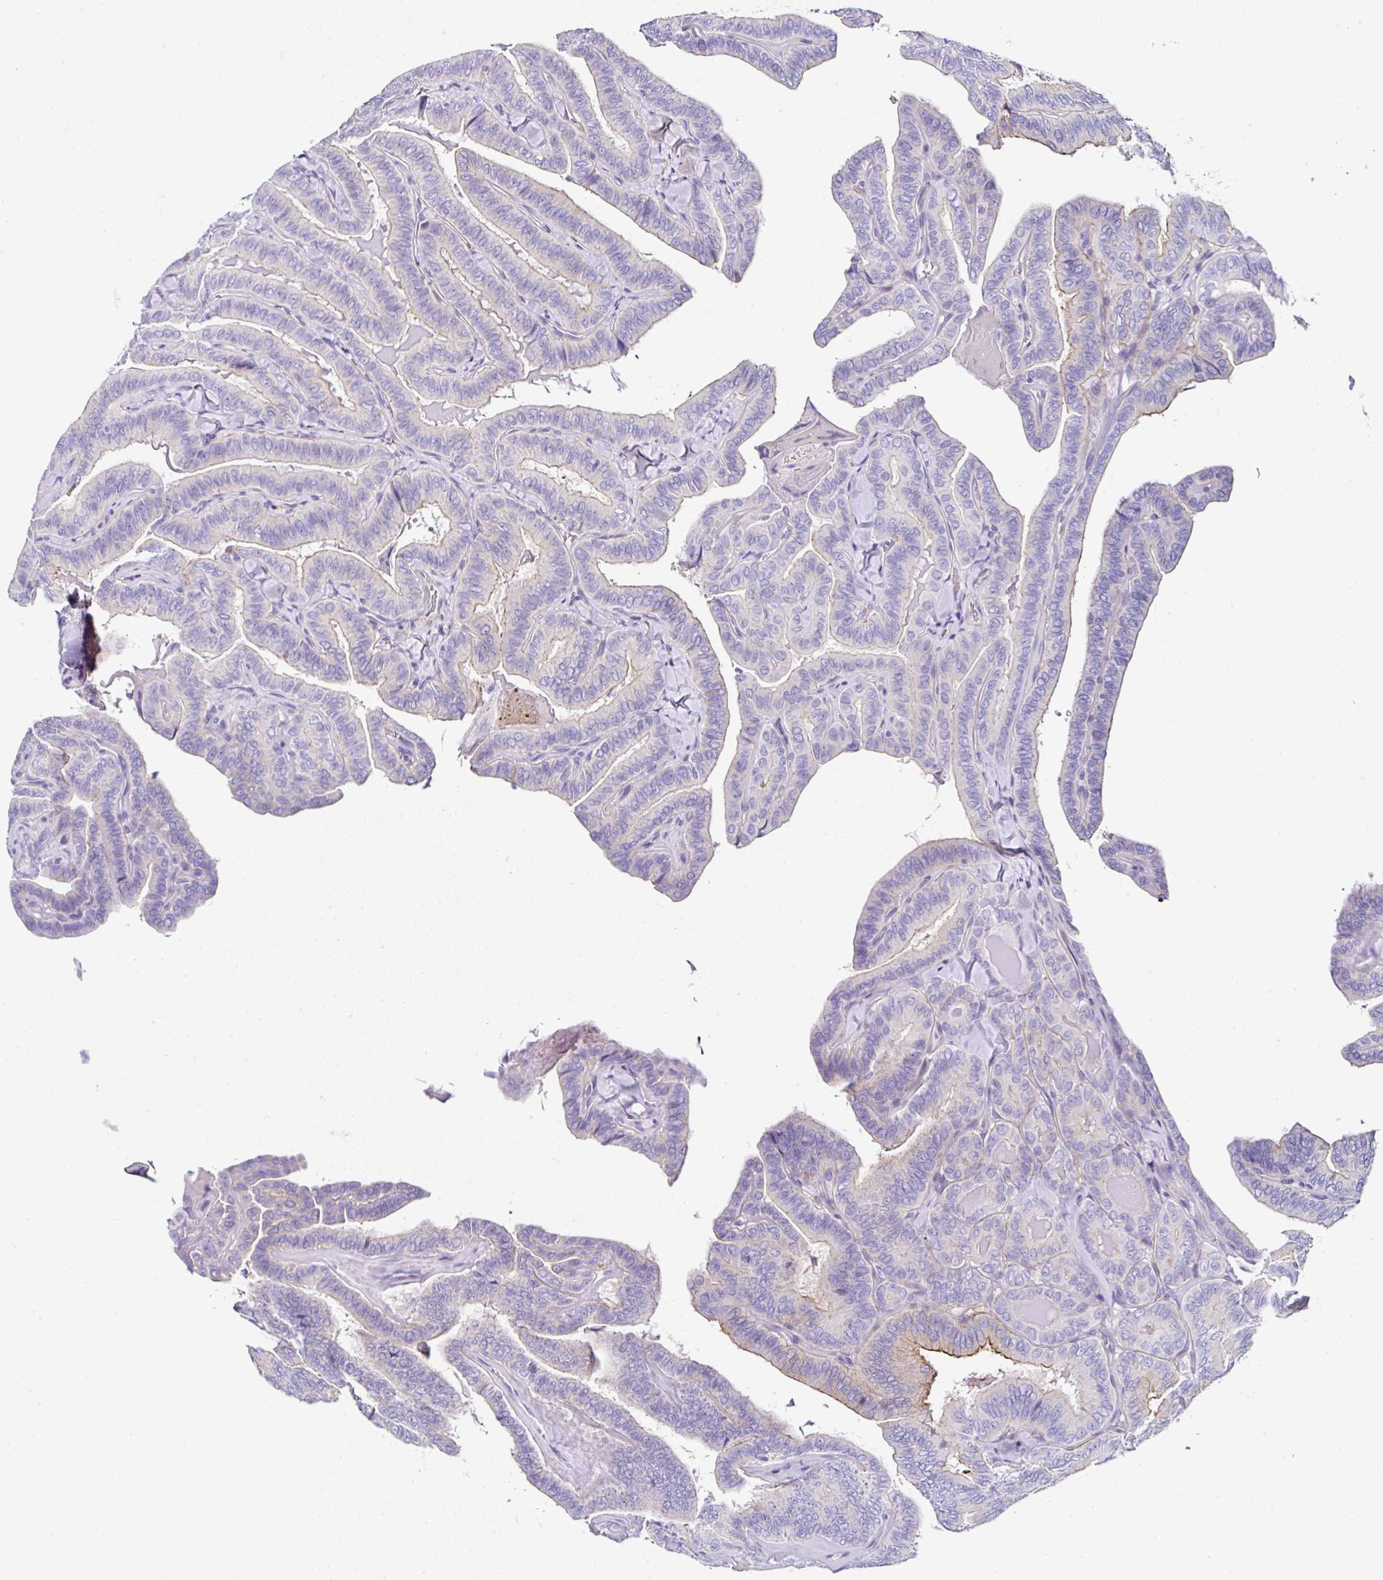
{"staining": {"intensity": "negative", "quantity": "none", "location": "none"}, "tissue": "thyroid cancer", "cell_type": "Tumor cells", "image_type": "cancer", "snomed": [{"axis": "morphology", "description": "Papillary adenocarcinoma, NOS"}, {"axis": "topography", "description": "Thyroid gland"}], "caption": "Papillary adenocarcinoma (thyroid) was stained to show a protein in brown. There is no significant expression in tumor cells.", "gene": "PPFIA4", "patient": {"sex": "male", "age": 61}}